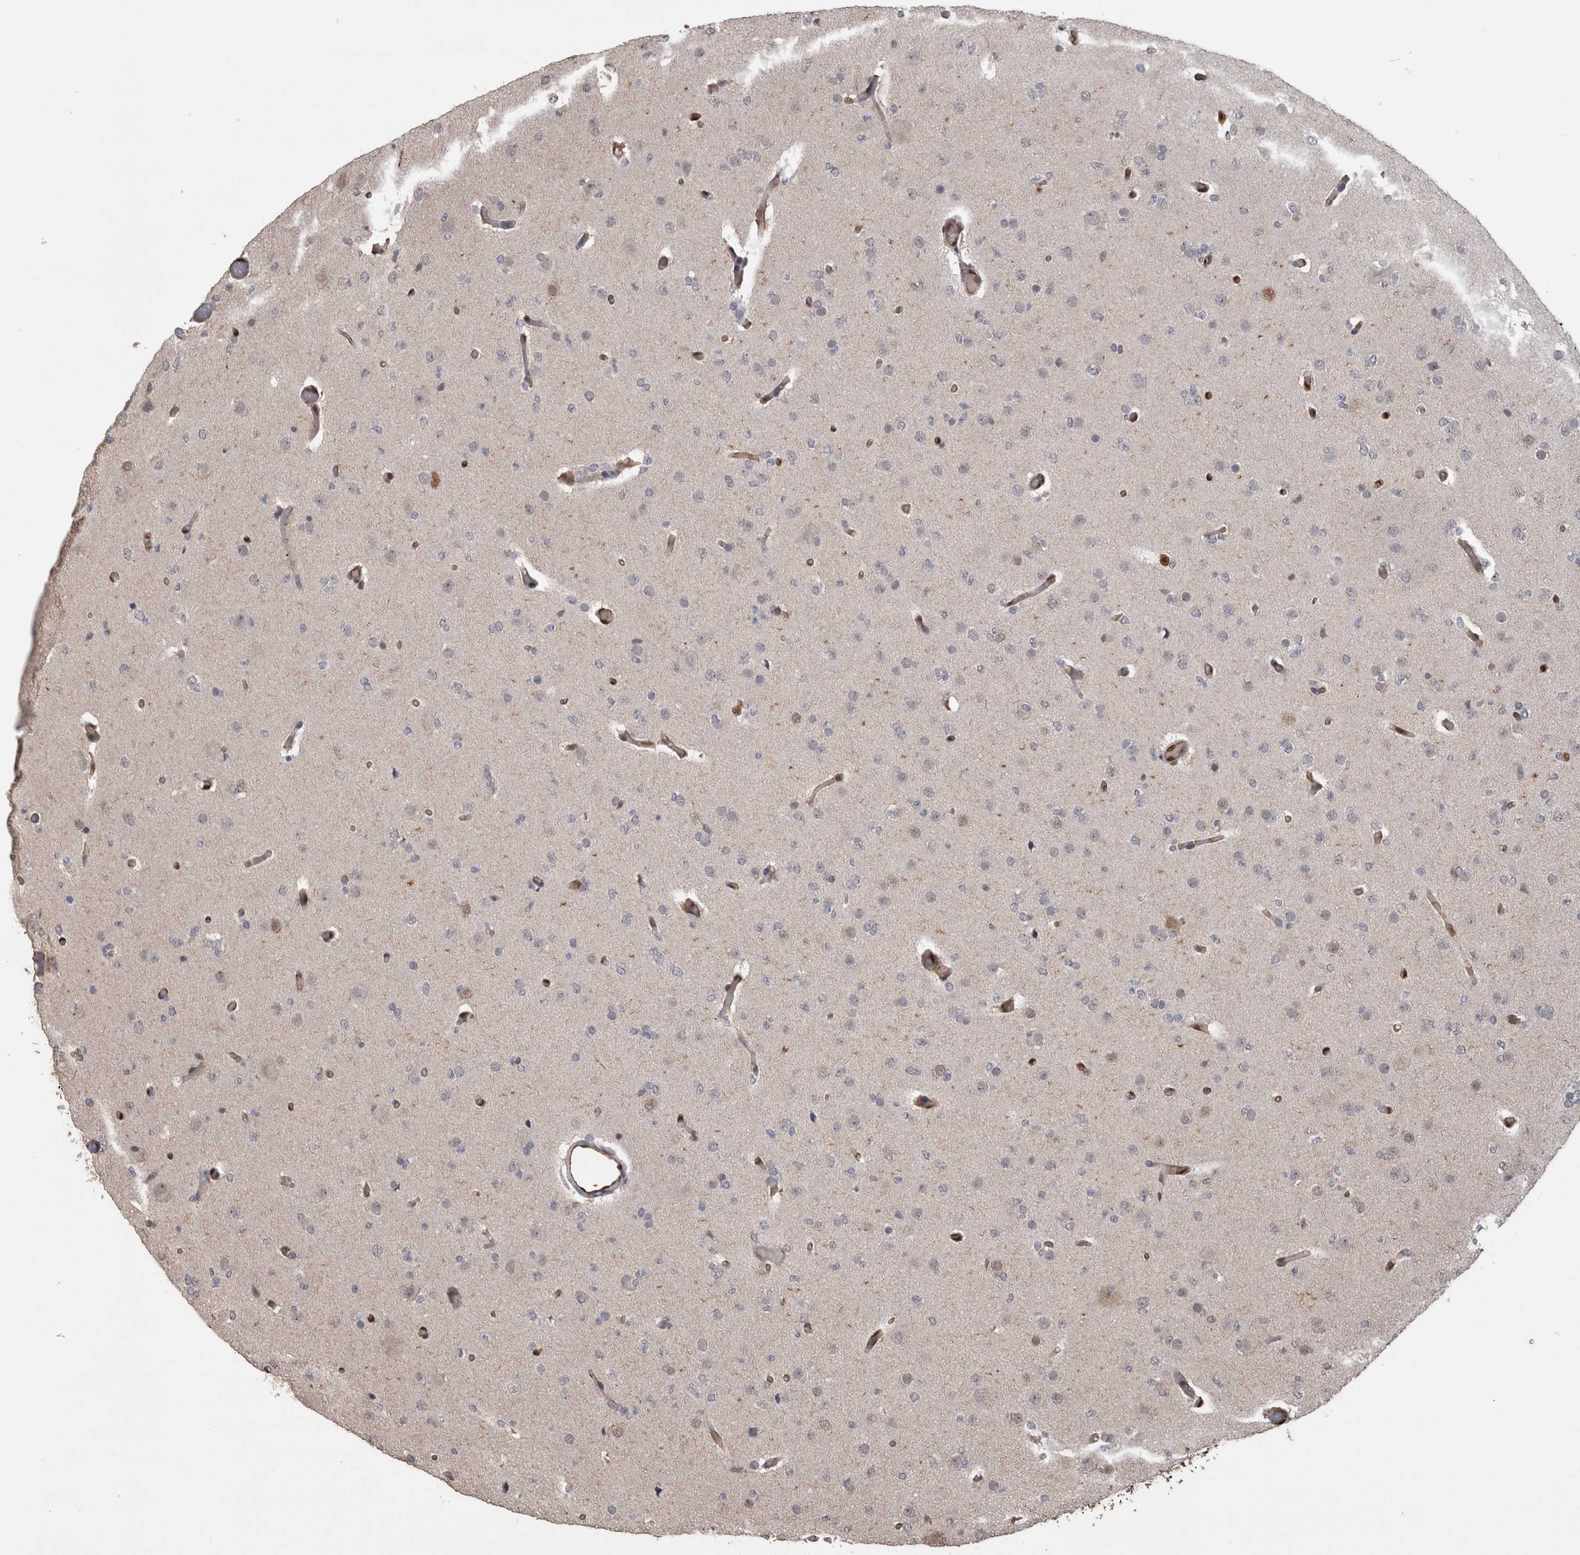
{"staining": {"intensity": "negative", "quantity": "none", "location": "none"}, "tissue": "glioma", "cell_type": "Tumor cells", "image_type": "cancer", "snomed": [{"axis": "morphology", "description": "Glioma, malignant, Low grade"}, {"axis": "topography", "description": "Brain"}], "caption": "The photomicrograph demonstrates no staining of tumor cells in glioma.", "gene": "LXN", "patient": {"sex": "female", "age": 22}}